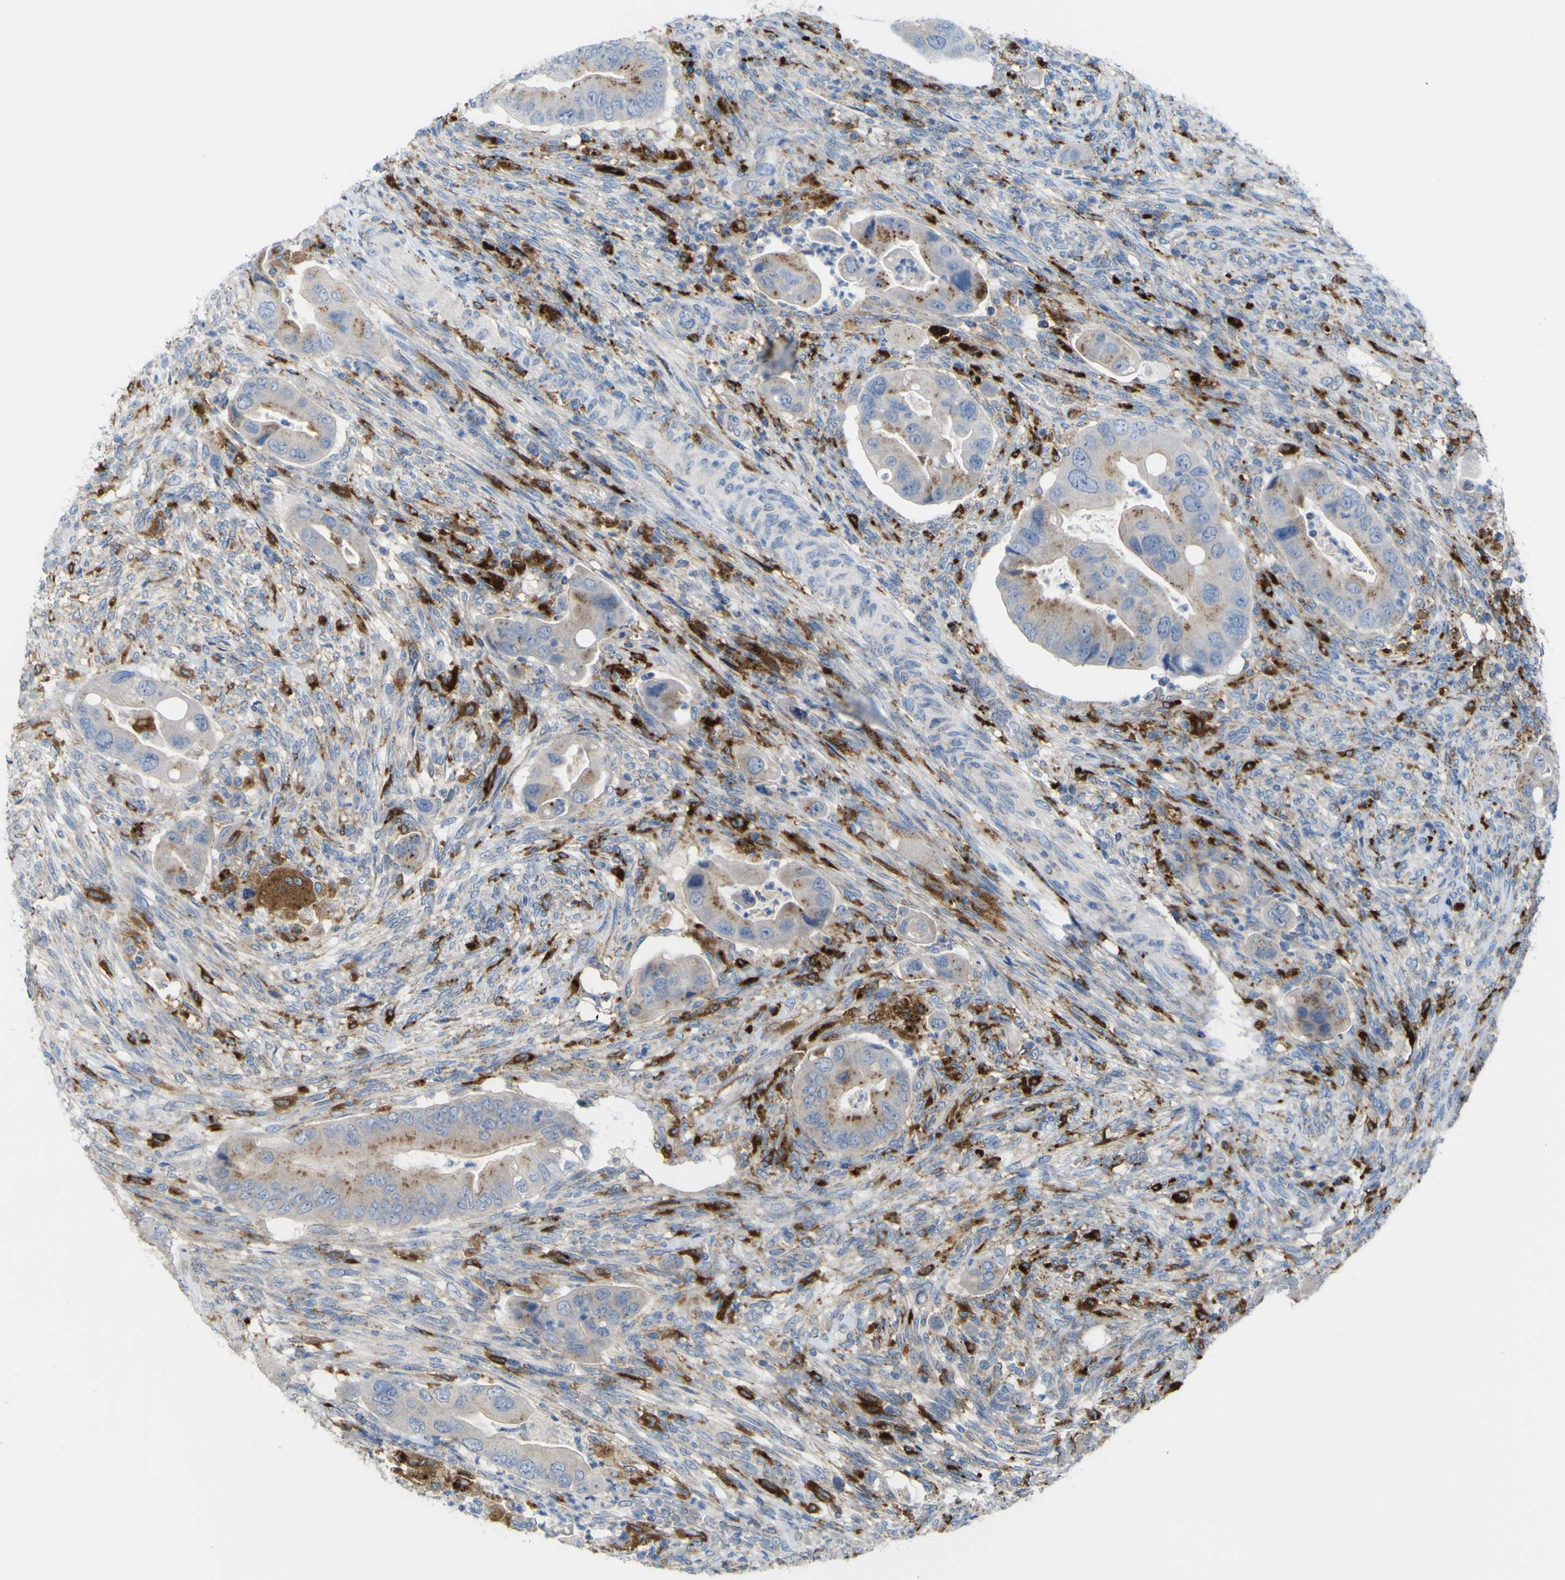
{"staining": {"intensity": "moderate", "quantity": "25%-75%", "location": "cytoplasmic/membranous"}, "tissue": "colorectal cancer", "cell_type": "Tumor cells", "image_type": "cancer", "snomed": [{"axis": "morphology", "description": "Adenocarcinoma, NOS"}, {"axis": "topography", "description": "Rectum"}], "caption": "High-power microscopy captured an immunohistochemistry (IHC) photomicrograph of colorectal cancer (adenocarcinoma), revealing moderate cytoplasmic/membranous expression in about 25%-75% of tumor cells.", "gene": "PLD3", "patient": {"sex": "female", "age": 57}}